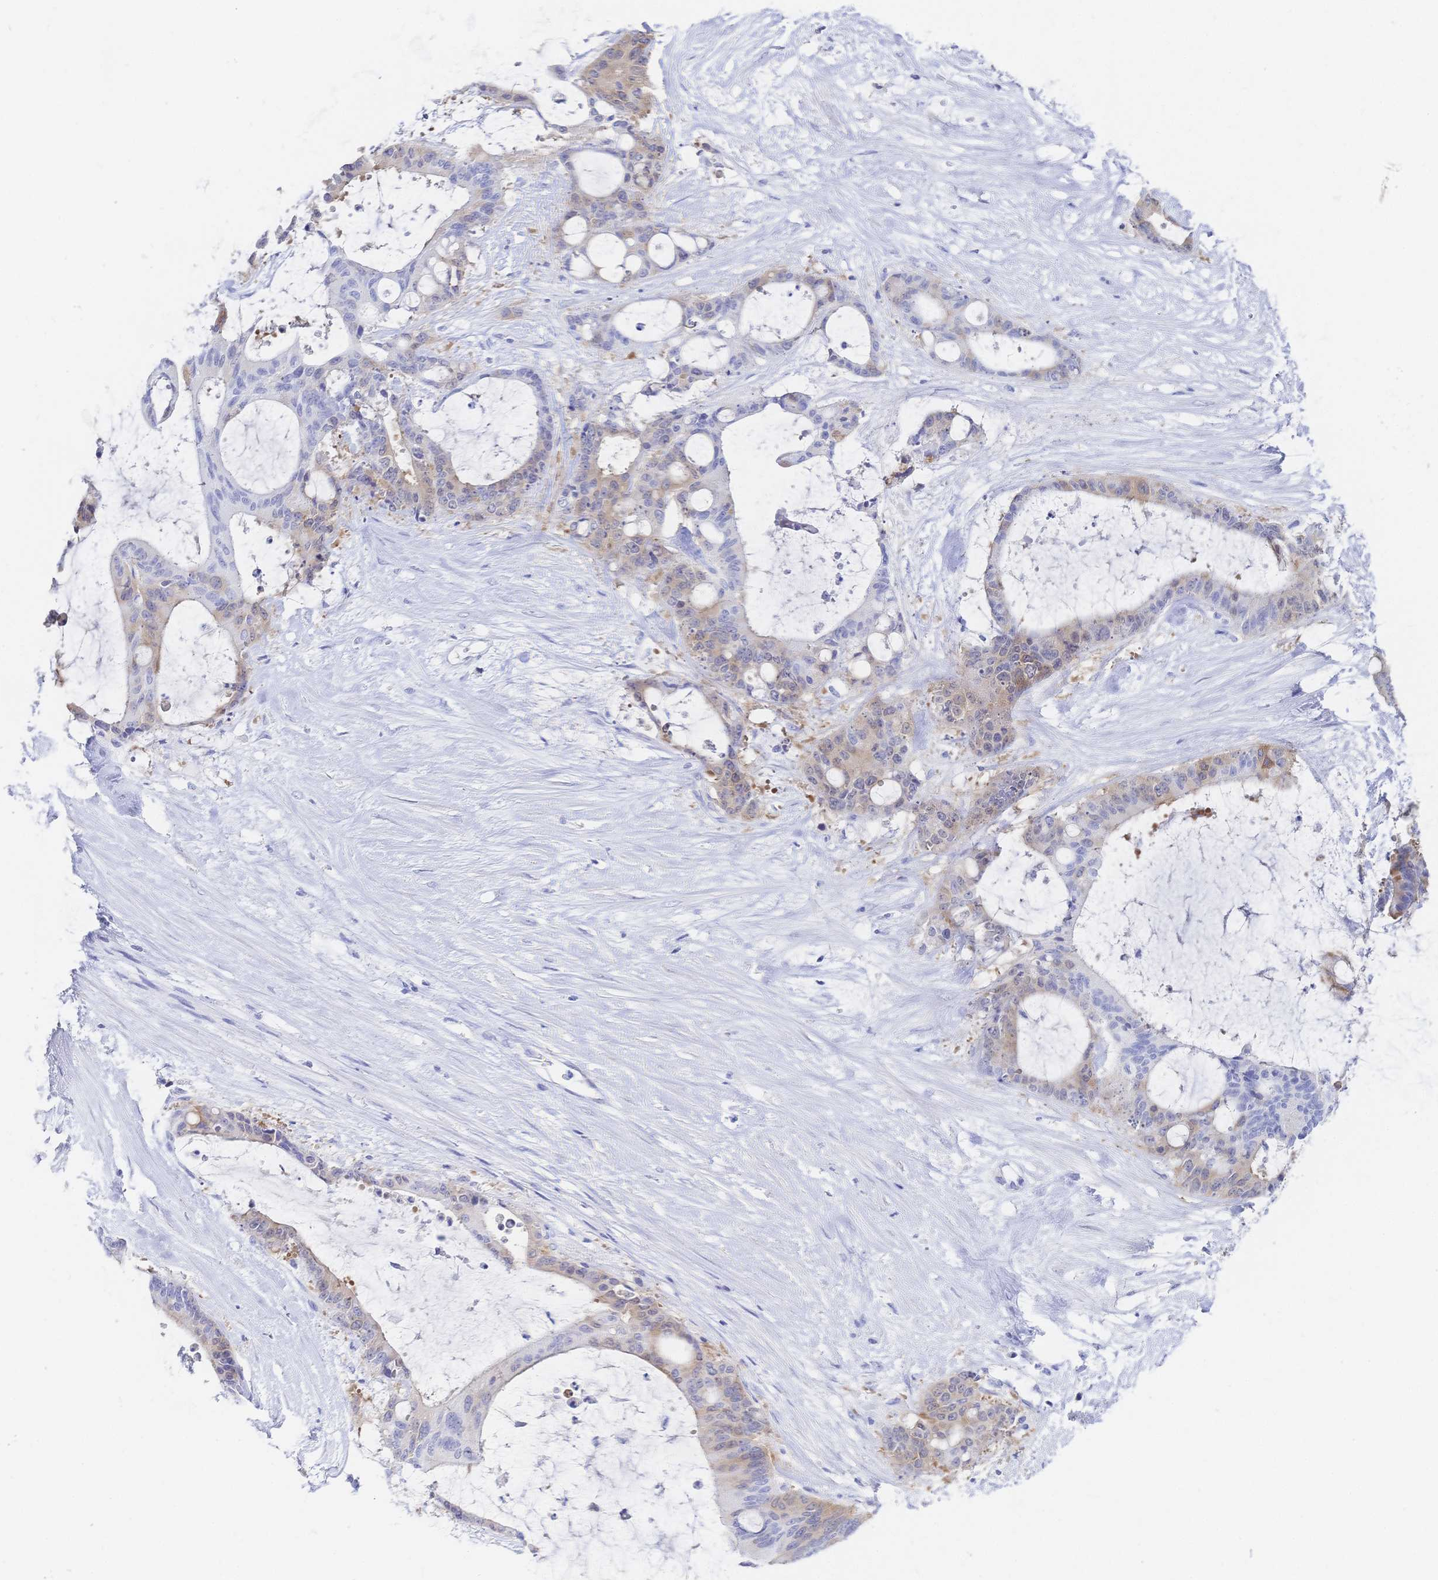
{"staining": {"intensity": "weak", "quantity": "25%-75%", "location": "cytoplasmic/membranous"}, "tissue": "liver cancer", "cell_type": "Tumor cells", "image_type": "cancer", "snomed": [{"axis": "morphology", "description": "Normal tissue, NOS"}, {"axis": "morphology", "description": "Cholangiocarcinoma"}, {"axis": "topography", "description": "Liver"}, {"axis": "topography", "description": "Peripheral nerve tissue"}], "caption": "Immunohistochemistry (IHC) staining of liver cancer, which shows low levels of weak cytoplasmic/membranous staining in about 25%-75% of tumor cells indicating weak cytoplasmic/membranous protein positivity. The staining was performed using DAB (brown) for protein detection and nuclei were counterstained in hematoxylin (blue).", "gene": "RRM1", "patient": {"sex": "female", "age": 73}}